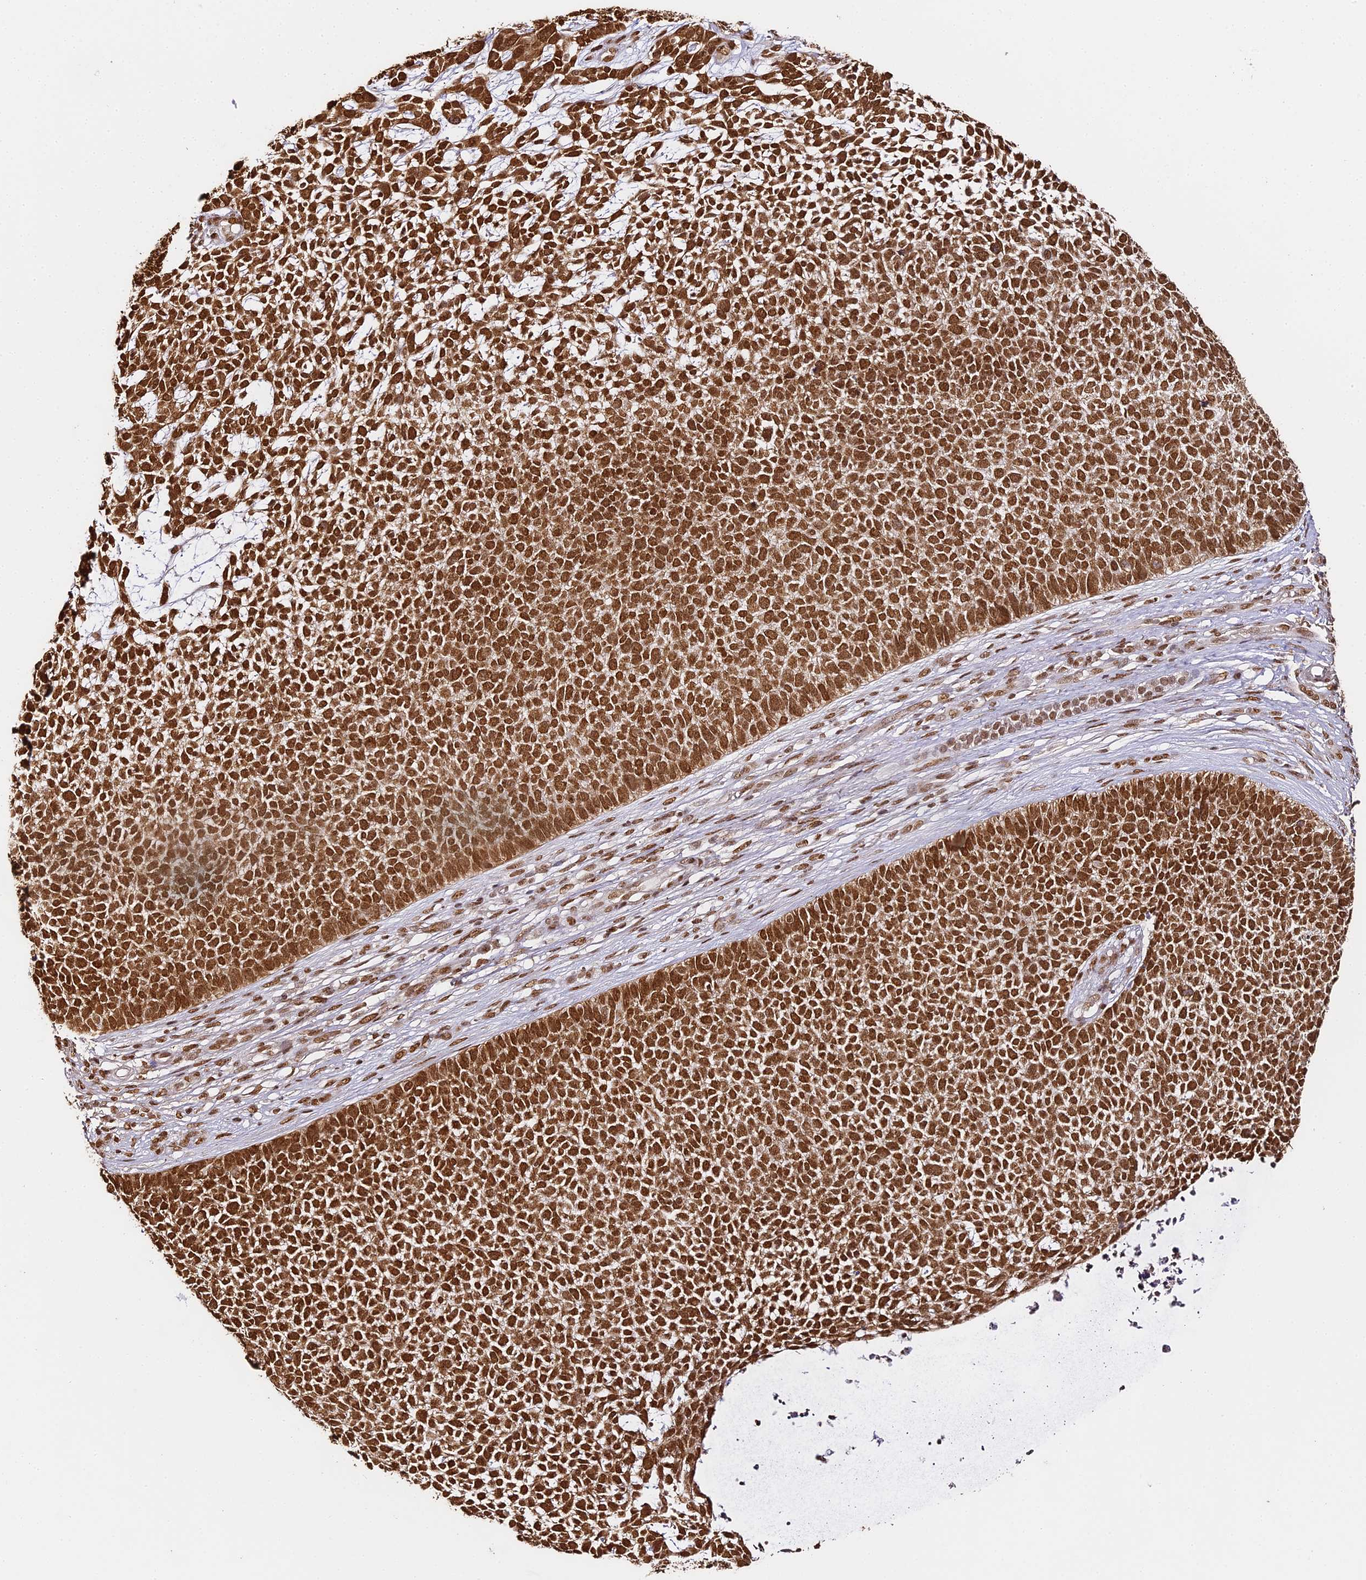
{"staining": {"intensity": "strong", "quantity": ">75%", "location": "nuclear"}, "tissue": "skin cancer", "cell_type": "Tumor cells", "image_type": "cancer", "snomed": [{"axis": "morphology", "description": "Basal cell carcinoma"}, {"axis": "topography", "description": "Skin"}], "caption": "Strong nuclear expression for a protein is present in approximately >75% of tumor cells of skin cancer using immunohistochemistry (IHC).", "gene": "HNRNPA1", "patient": {"sex": "female", "age": 84}}